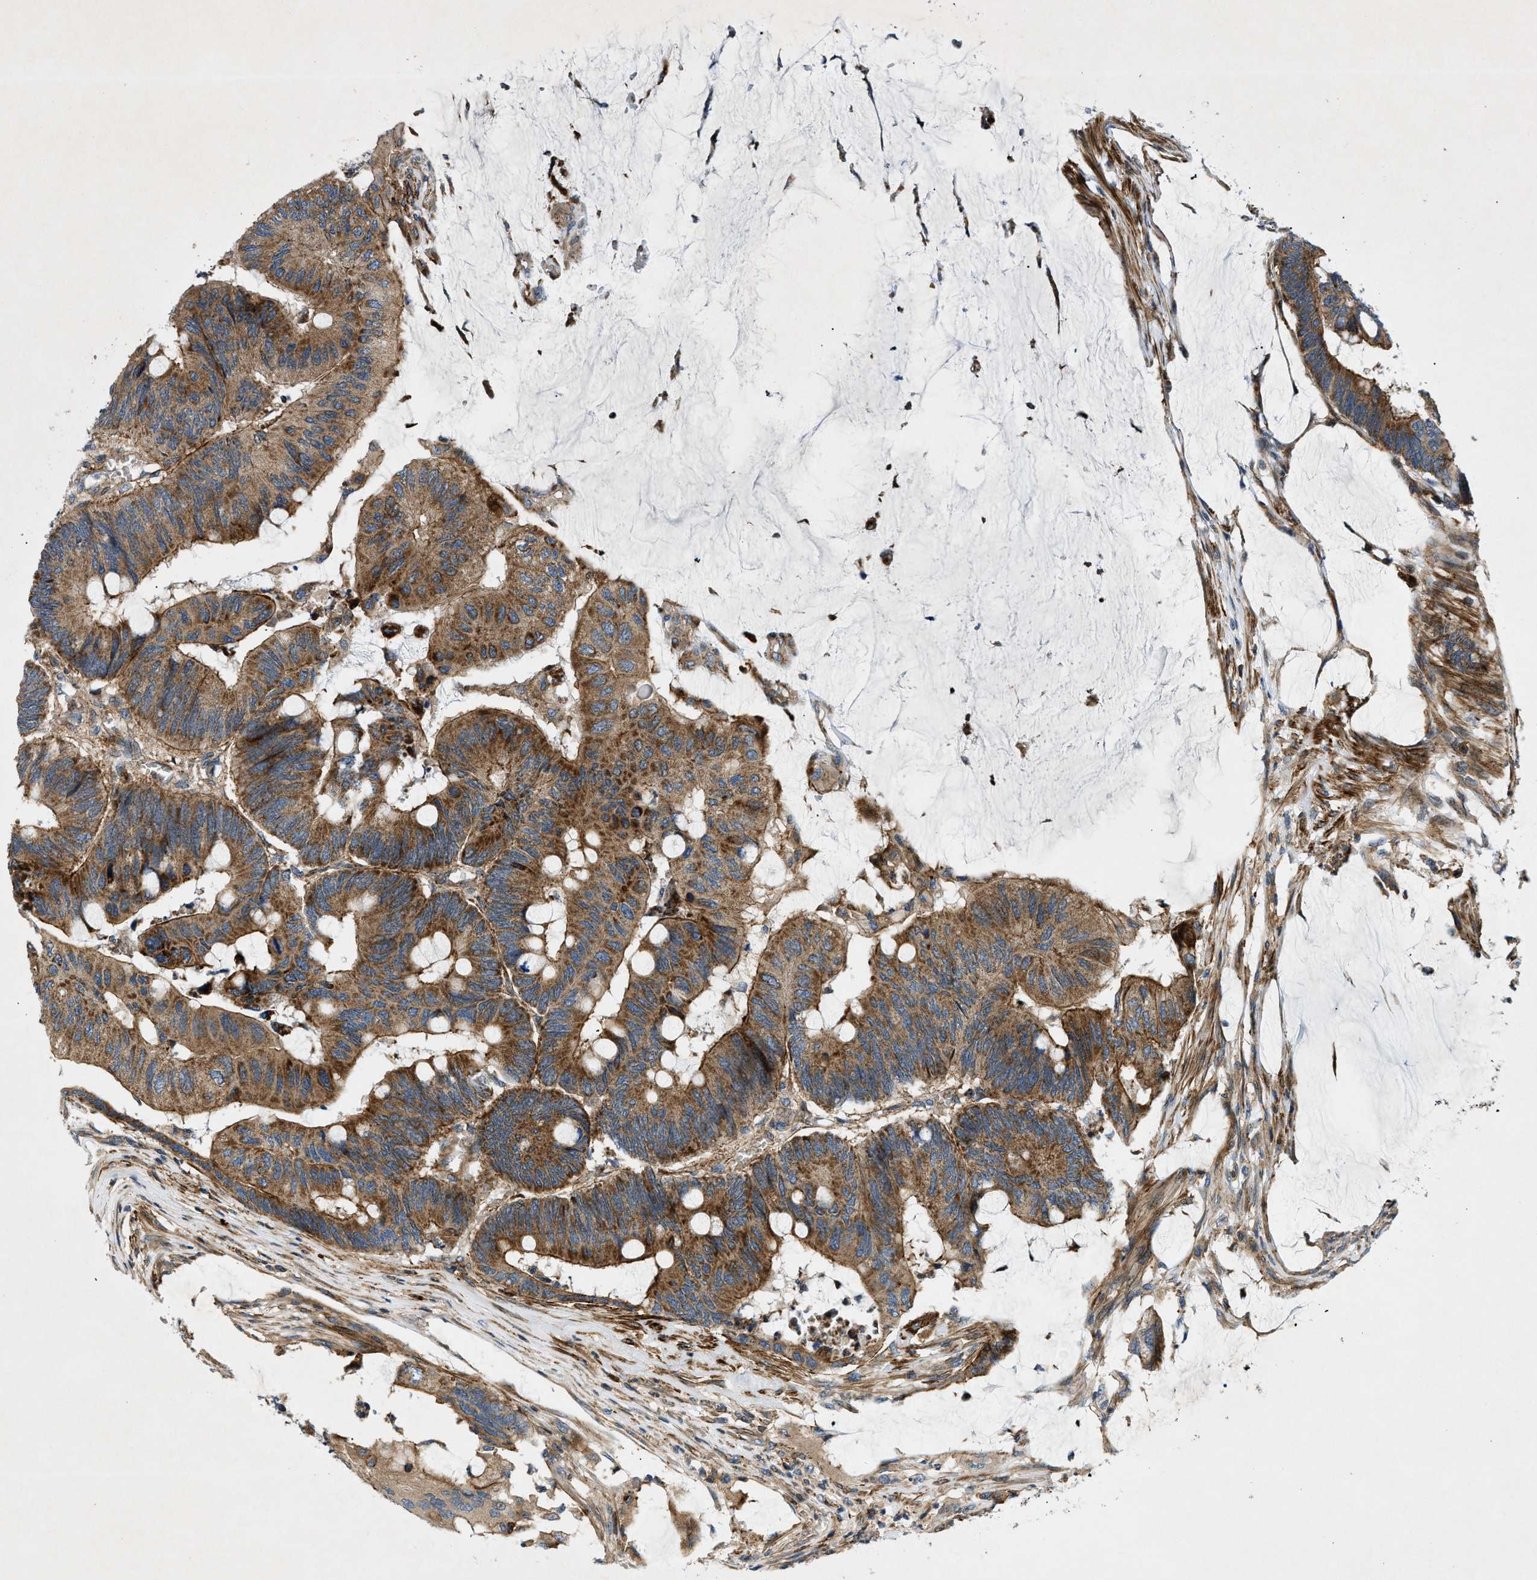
{"staining": {"intensity": "moderate", "quantity": ">75%", "location": "cytoplasmic/membranous"}, "tissue": "colorectal cancer", "cell_type": "Tumor cells", "image_type": "cancer", "snomed": [{"axis": "morphology", "description": "Normal tissue, NOS"}, {"axis": "morphology", "description": "Adenocarcinoma, NOS"}, {"axis": "topography", "description": "Rectum"}], "caption": "This image shows immunohistochemistry staining of adenocarcinoma (colorectal), with medium moderate cytoplasmic/membranous staining in approximately >75% of tumor cells.", "gene": "DHODH", "patient": {"sex": "male", "age": 92}}